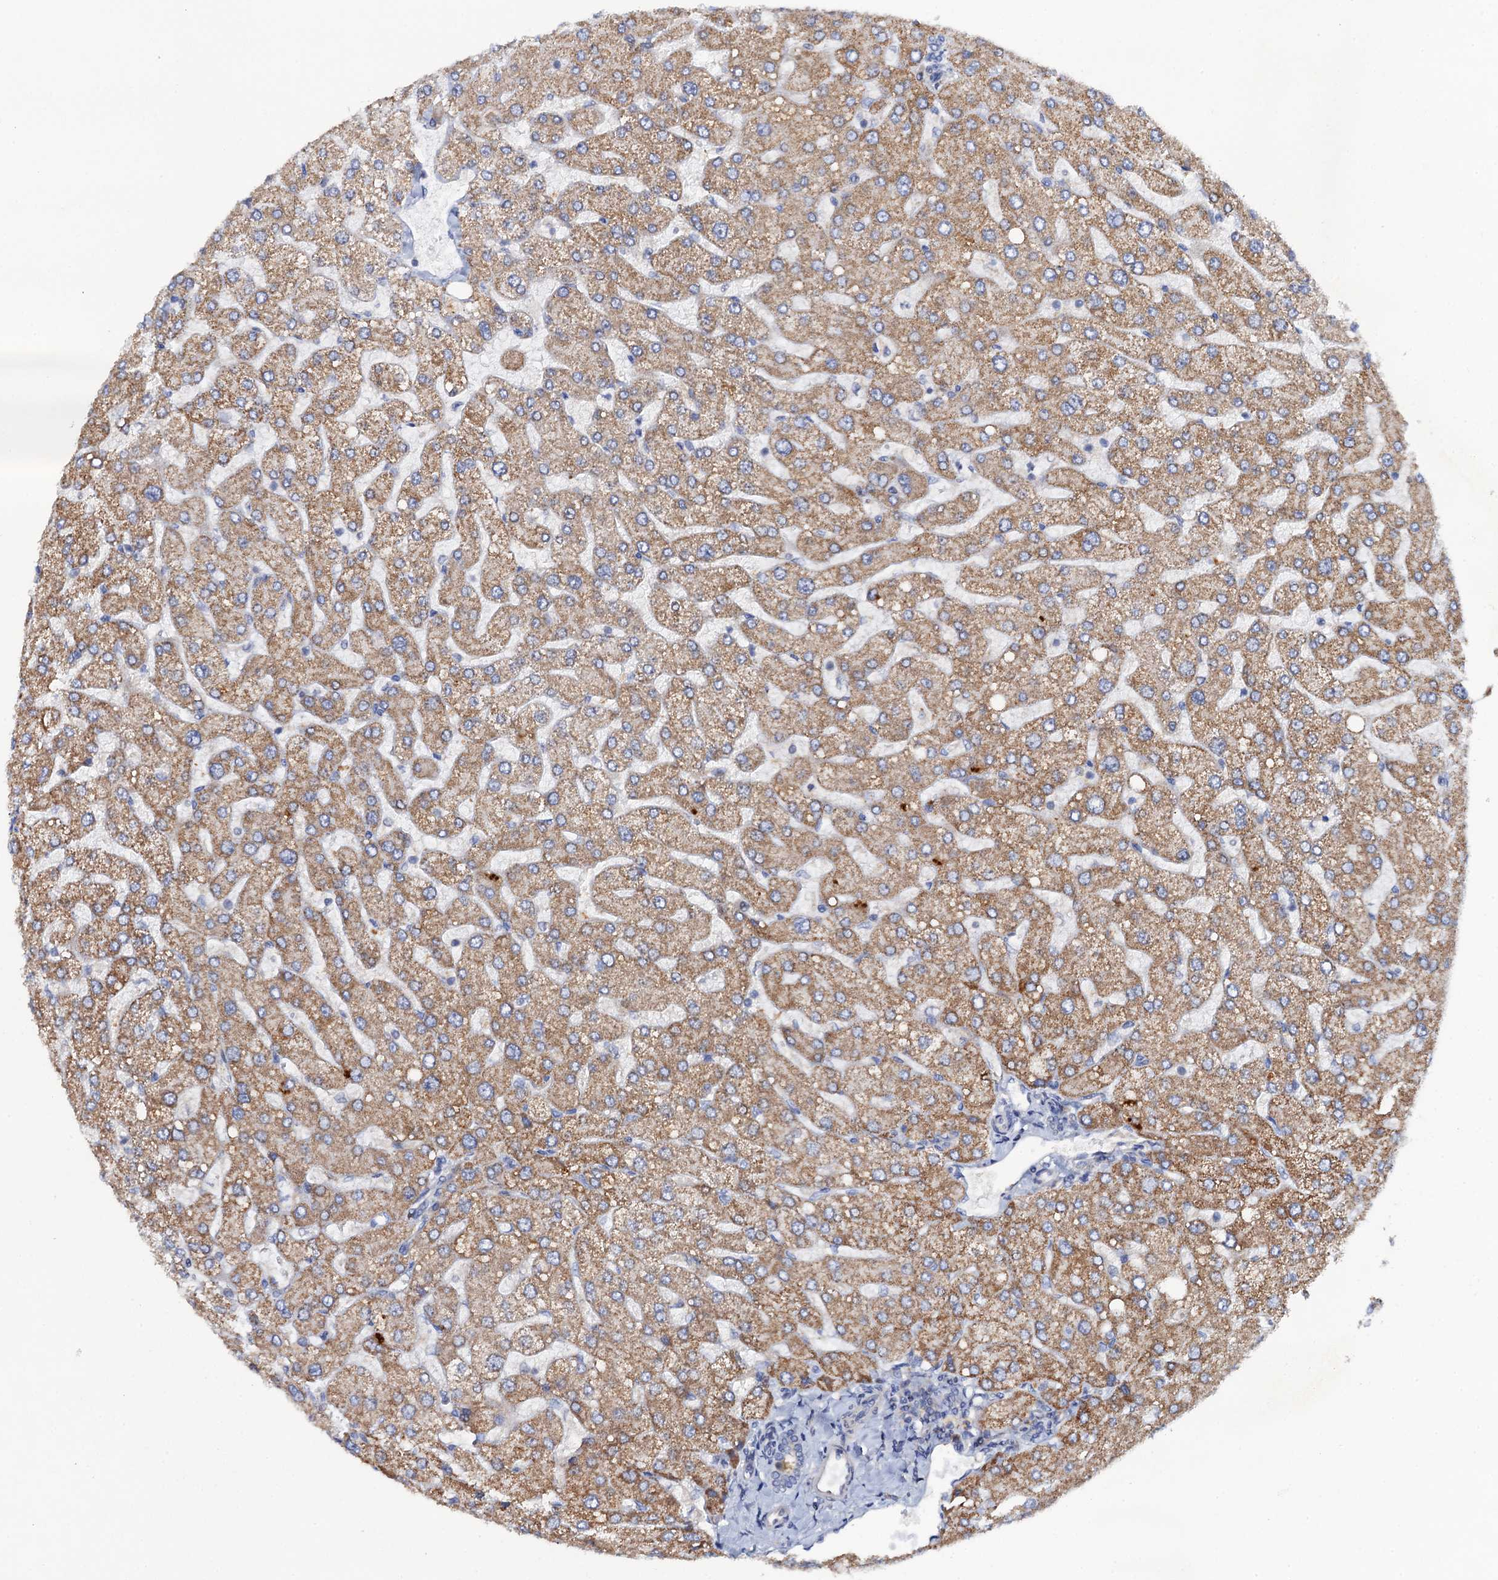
{"staining": {"intensity": "negative", "quantity": "none", "location": "none"}, "tissue": "liver", "cell_type": "Cholangiocytes", "image_type": "normal", "snomed": [{"axis": "morphology", "description": "Normal tissue, NOS"}, {"axis": "topography", "description": "Liver"}], "caption": "This is an immunohistochemistry (IHC) histopathology image of unremarkable liver. There is no positivity in cholangiocytes.", "gene": "MRPL48", "patient": {"sex": "male", "age": 55}}